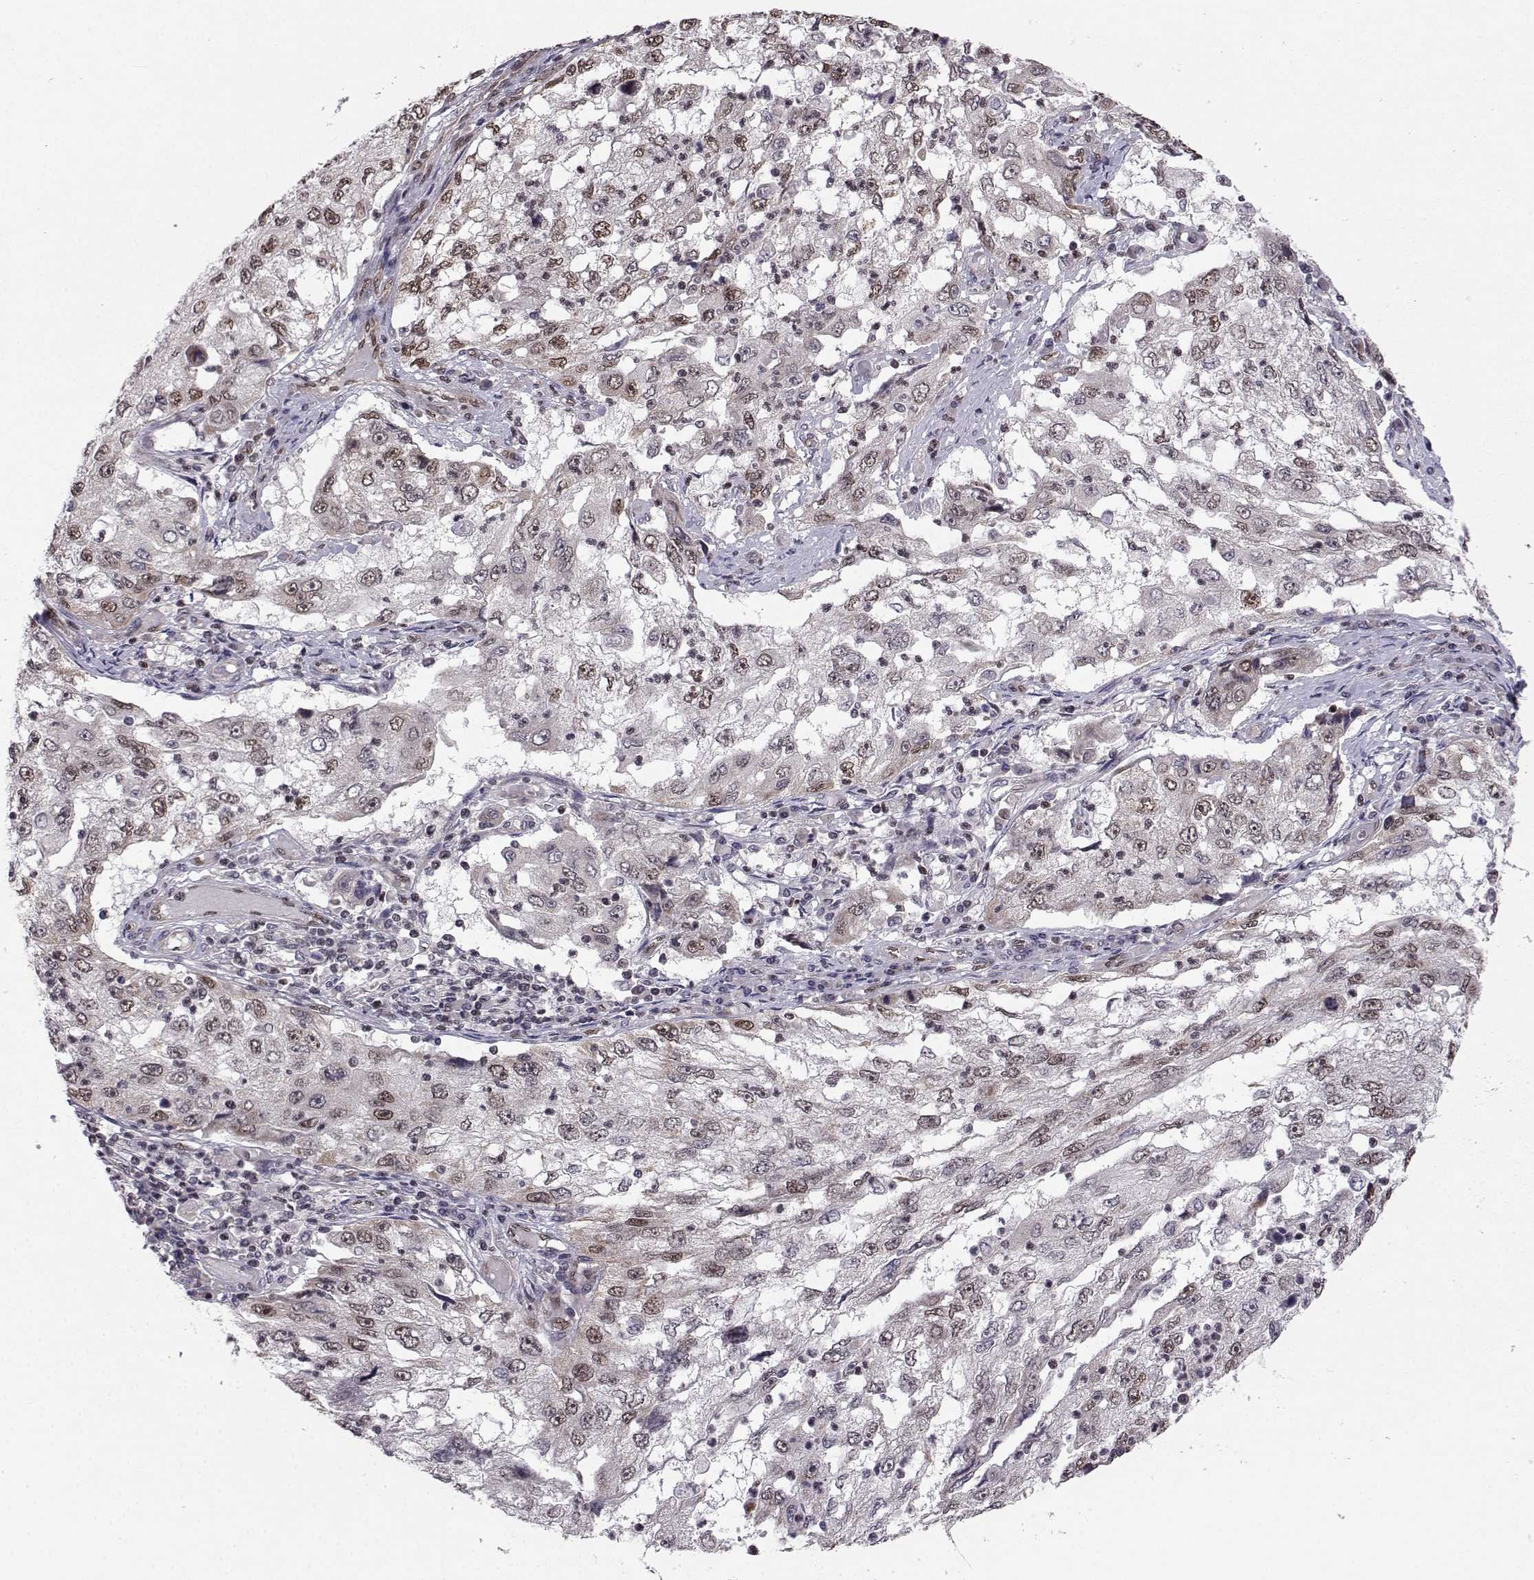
{"staining": {"intensity": "weak", "quantity": "<25%", "location": "cytoplasmic/membranous,nuclear"}, "tissue": "cervical cancer", "cell_type": "Tumor cells", "image_type": "cancer", "snomed": [{"axis": "morphology", "description": "Squamous cell carcinoma, NOS"}, {"axis": "topography", "description": "Cervix"}], "caption": "Immunohistochemistry (IHC) histopathology image of cervical cancer (squamous cell carcinoma) stained for a protein (brown), which shows no staining in tumor cells.", "gene": "PKN2", "patient": {"sex": "female", "age": 36}}